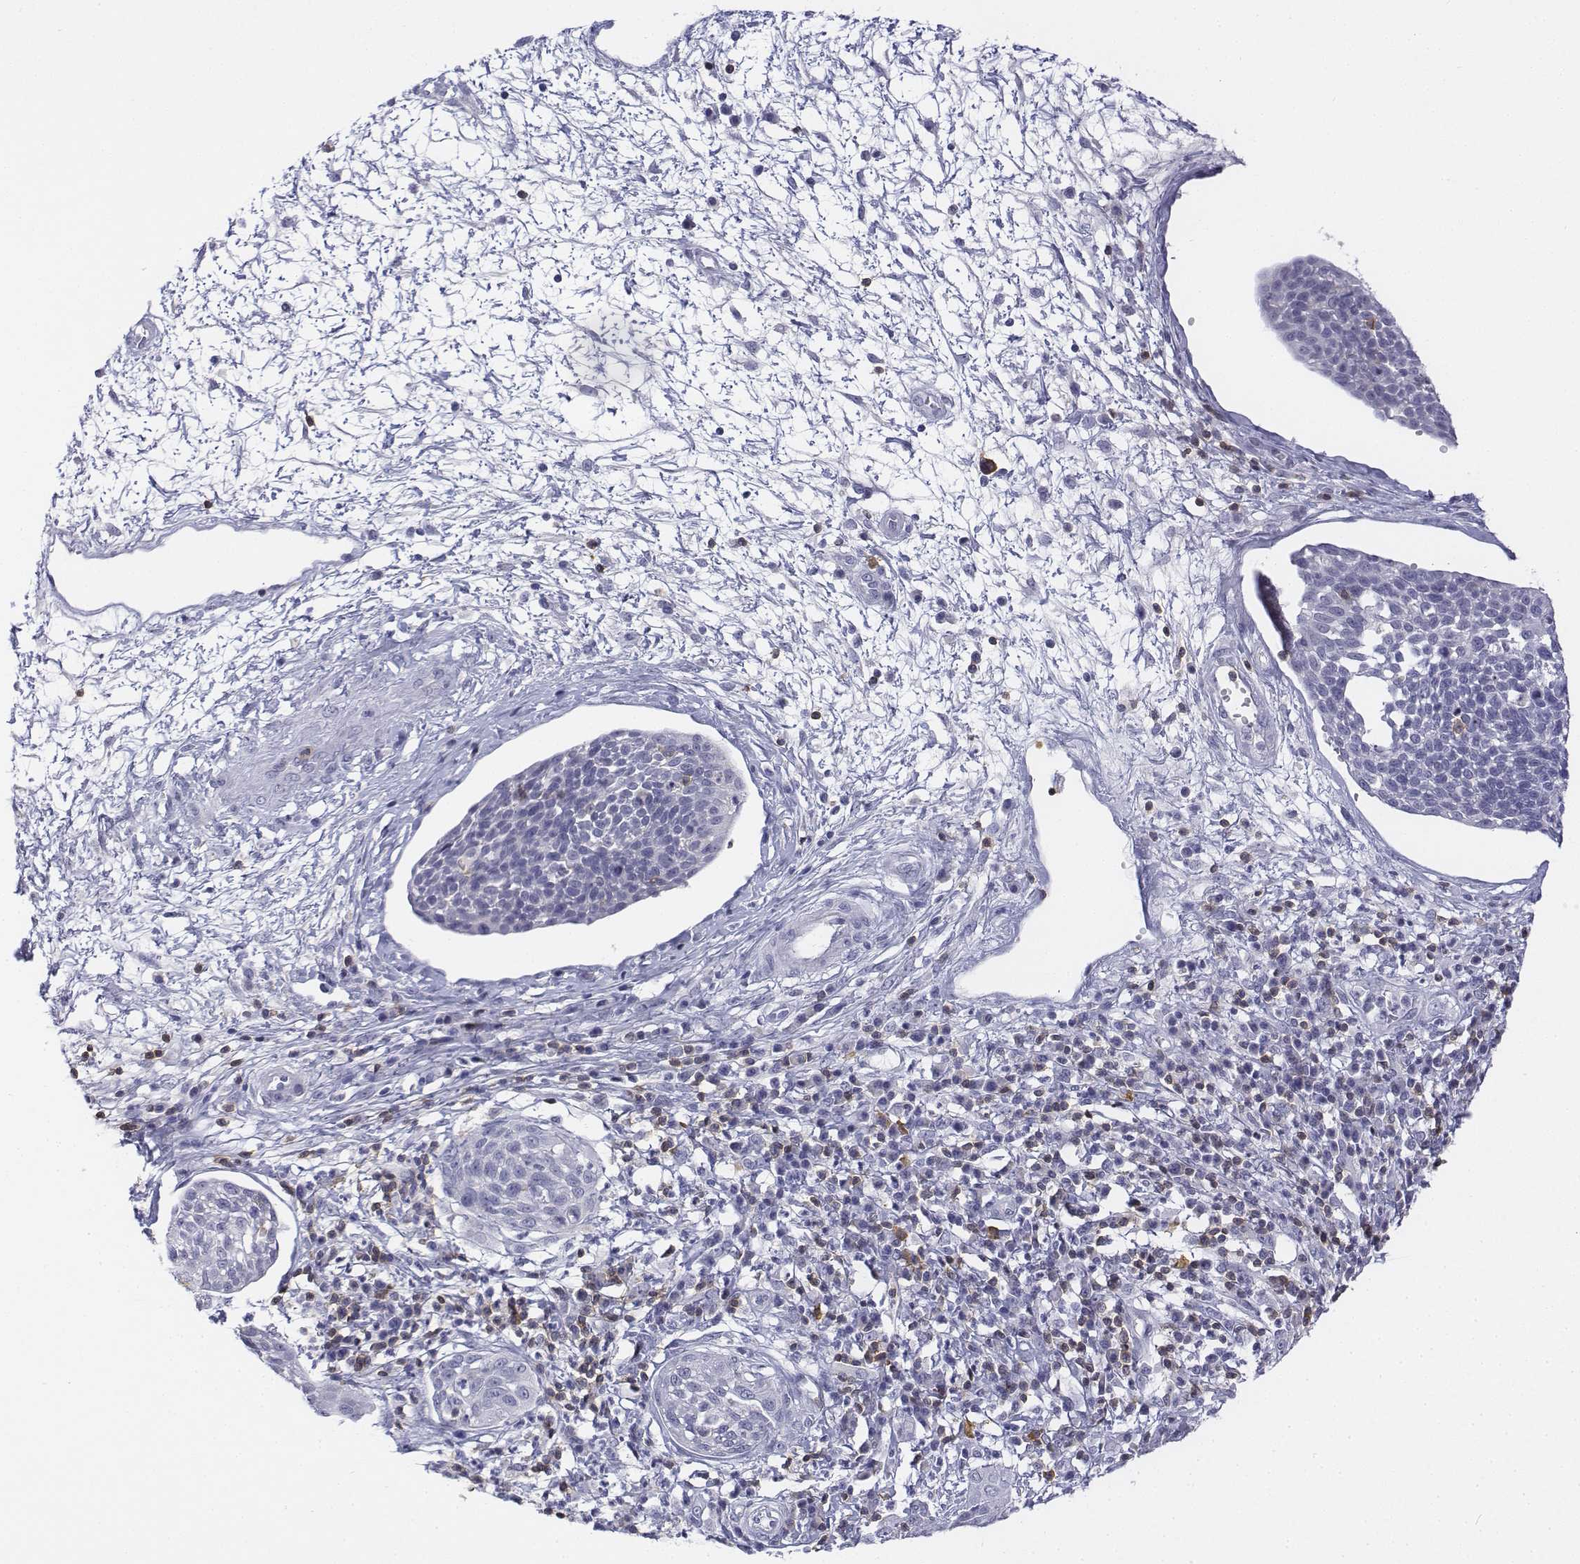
{"staining": {"intensity": "negative", "quantity": "none", "location": "none"}, "tissue": "cervical cancer", "cell_type": "Tumor cells", "image_type": "cancer", "snomed": [{"axis": "morphology", "description": "Squamous cell carcinoma, NOS"}, {"axis": "topography", "description": "Cervix"}], "caption": "Micrograph shows no significant protein positivity in tumor cells of cervical cancer. Nuclei are stained in blue.", "gene": "CD3E", "patient": {"sex": "female", "age": 34}}